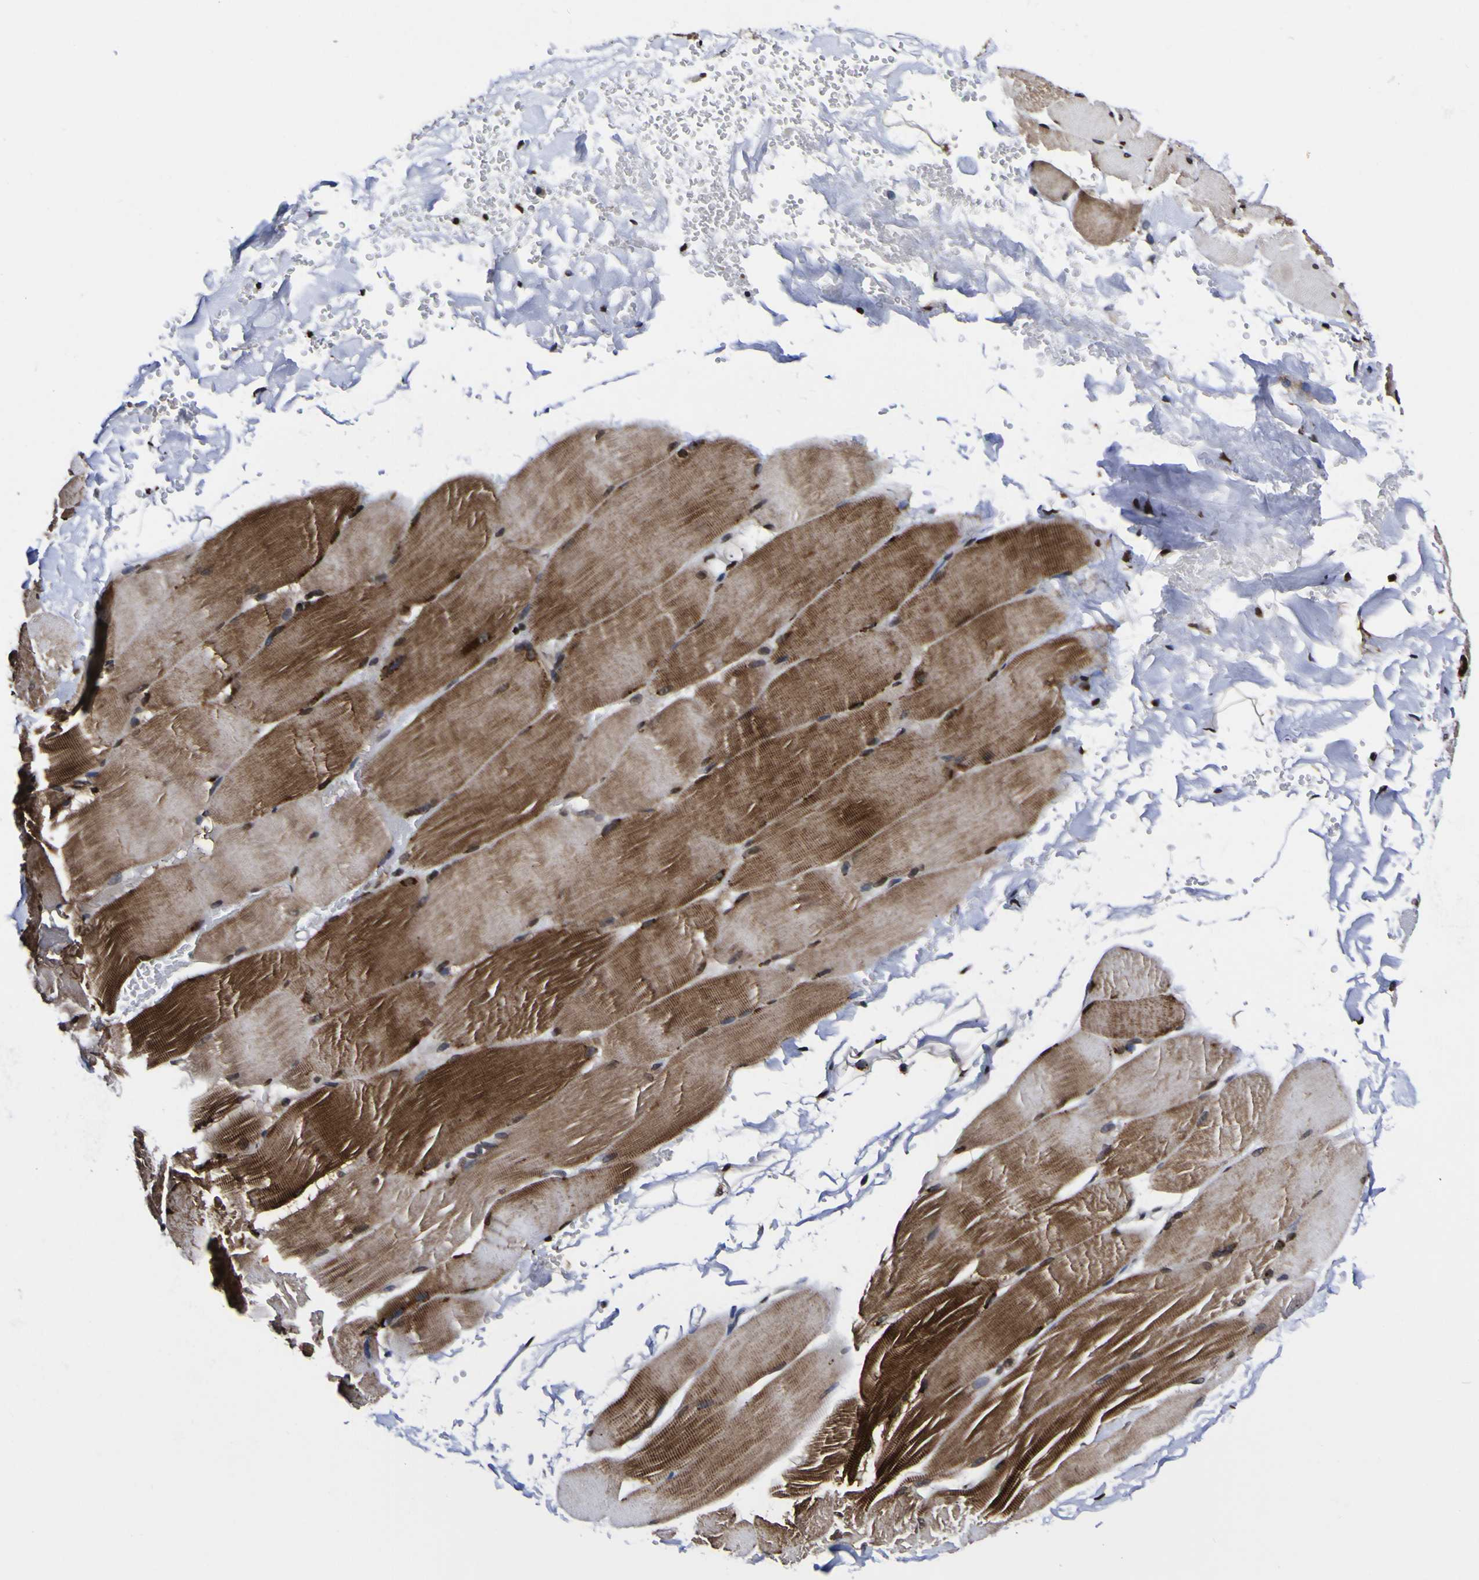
{"staining": {"intensity": "strong", "quantity": ">75%", "location": "cytoplasmic/membranous"}, "tissue": "skeletal muscle", "cell_type": "Myocytes", "image_type": "normal", "snomed": [{"axis": "morphology", "description": "Normal tissue, NOS"}, {"axis": "topography", "description": "Skin"}, {"axis": "topography", "description": "Skeletal muscle"}], "caption": "Immunohistochemical staining of benign human skeletal muscle demonstrates >75% levels of strong cytoplasmic/membranous protein staining in about >75% of myocytes. (IHC, brightfield microscopy, high magnification).", "gene": "PIAS1", "patient": {"sex": "male", "age": 83}}